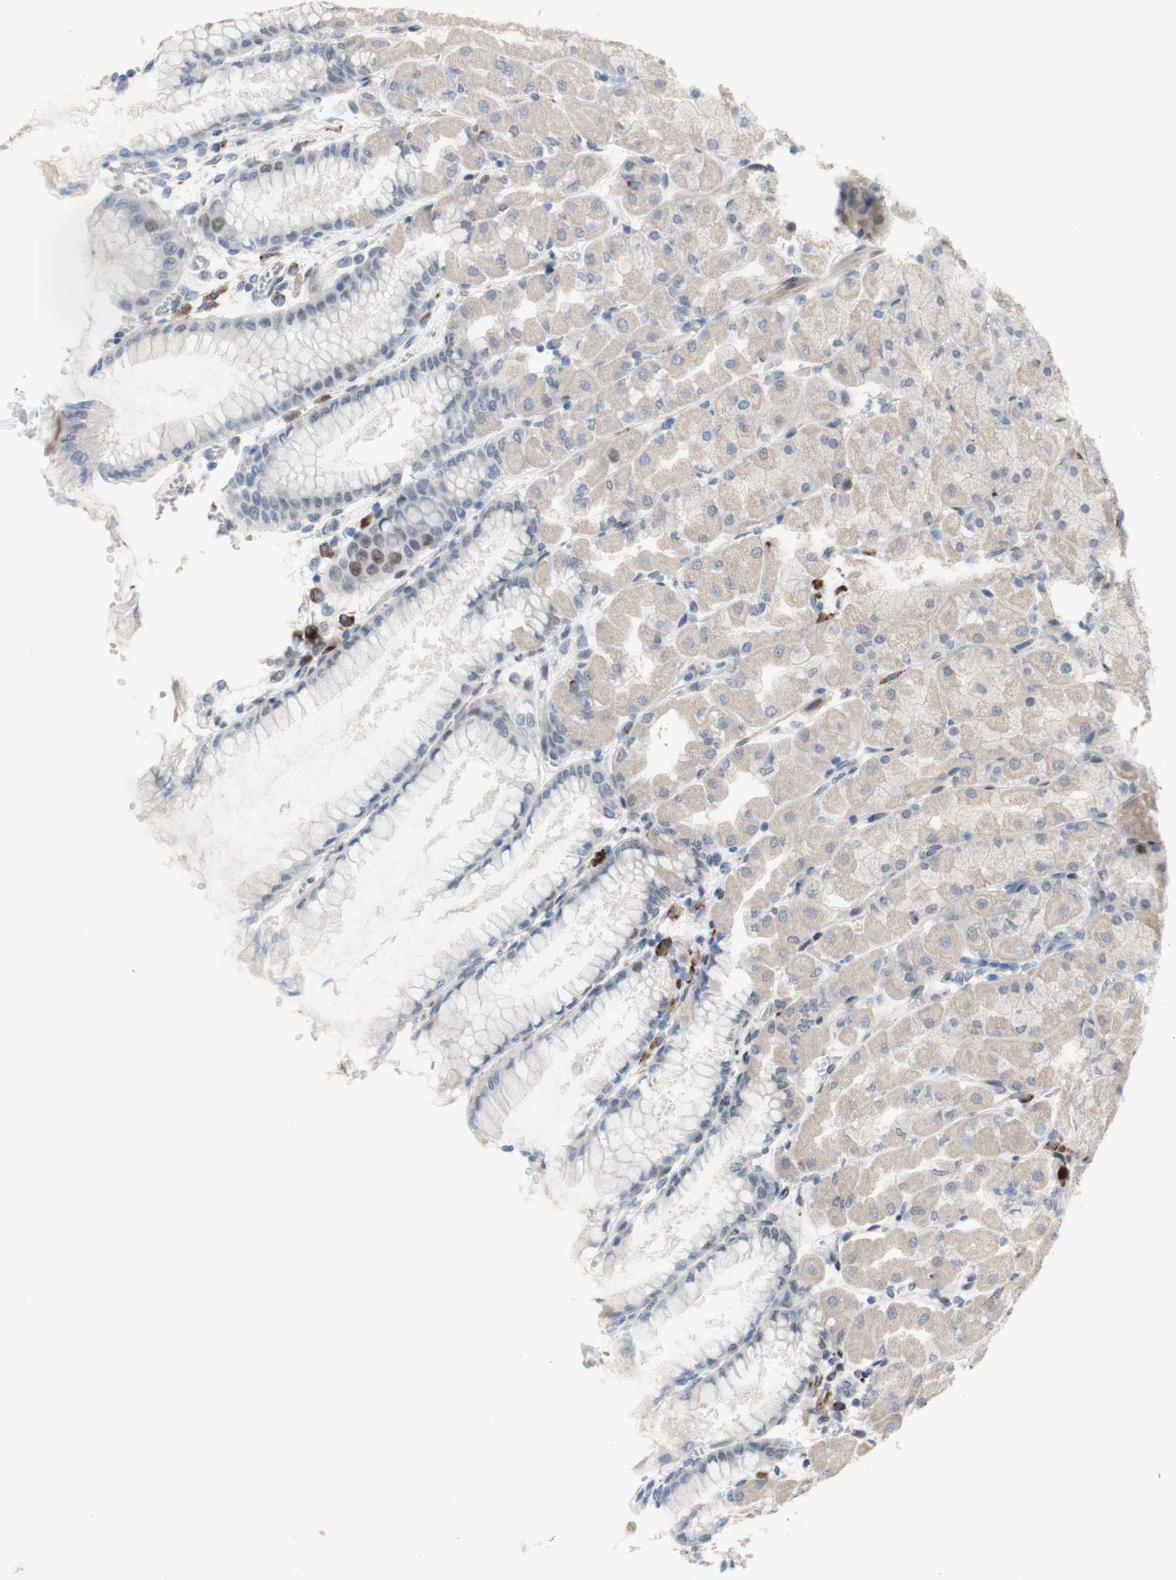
{"staining": {"intensity": "weak", "quantity": "<25%", "location": "nuclear"}, "tissue": "stomach", "cell_type": "Glandular cells", "image_type": "normal", "snomed": [{"axis": "morphology", "description": "Normal tissue, NOS"}, {"axis": "topography", "description": "Stomach, upper"}], "caption": "Immunohistochemical staining of unremarkable stomach exhibits no significant positivity in glandular cells. (DAB (3,3'-diaminobenzidine) immunohistochemistry, high magnification).", "gene": "PHTF2", "patient": {"sex": "female", "age": 56}}